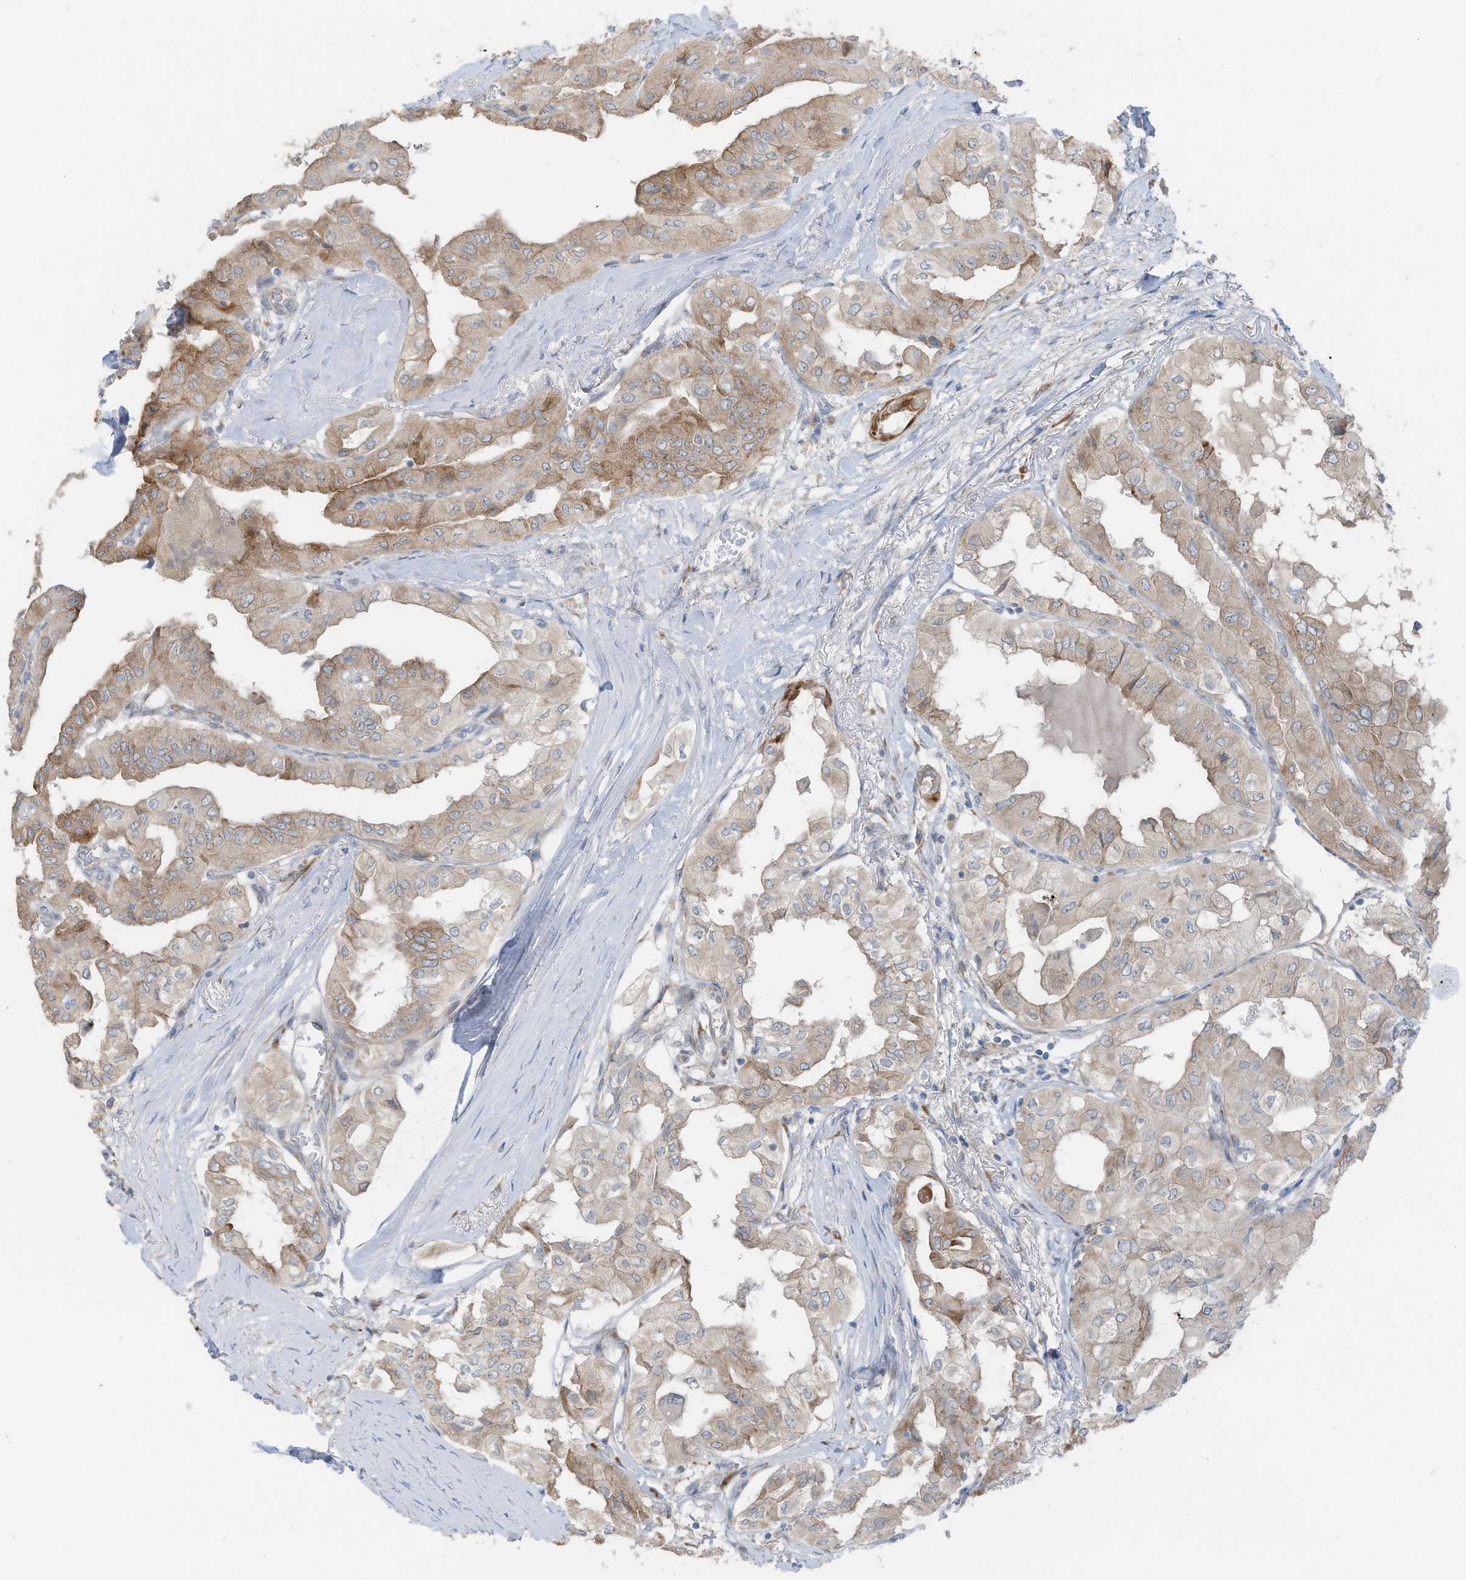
{"staining": {"intensity": "weak", "quantity": "25%-75%", "location": "cytoplasmic/membranous"}, "tissue": "thyroid cancer", "cell_type": "Tumor cells", "image_type": "cancer", "snomed": [{"axis": "morphology", "description": "Papillary adenocarcinoma, NOS"}, {"axis": "topography", "description": "Thyroid gland"}], "caption": "This histopathology image shows thyroid cancer stained with IHC to label a protein in brown. The cytoplasmic/membranous of tumor cells show weak positivity for the protein. Nuclei are counter-stained blue.", "gene": "ARHGEF33", "patient": {"sex": "female", "age": 59}}